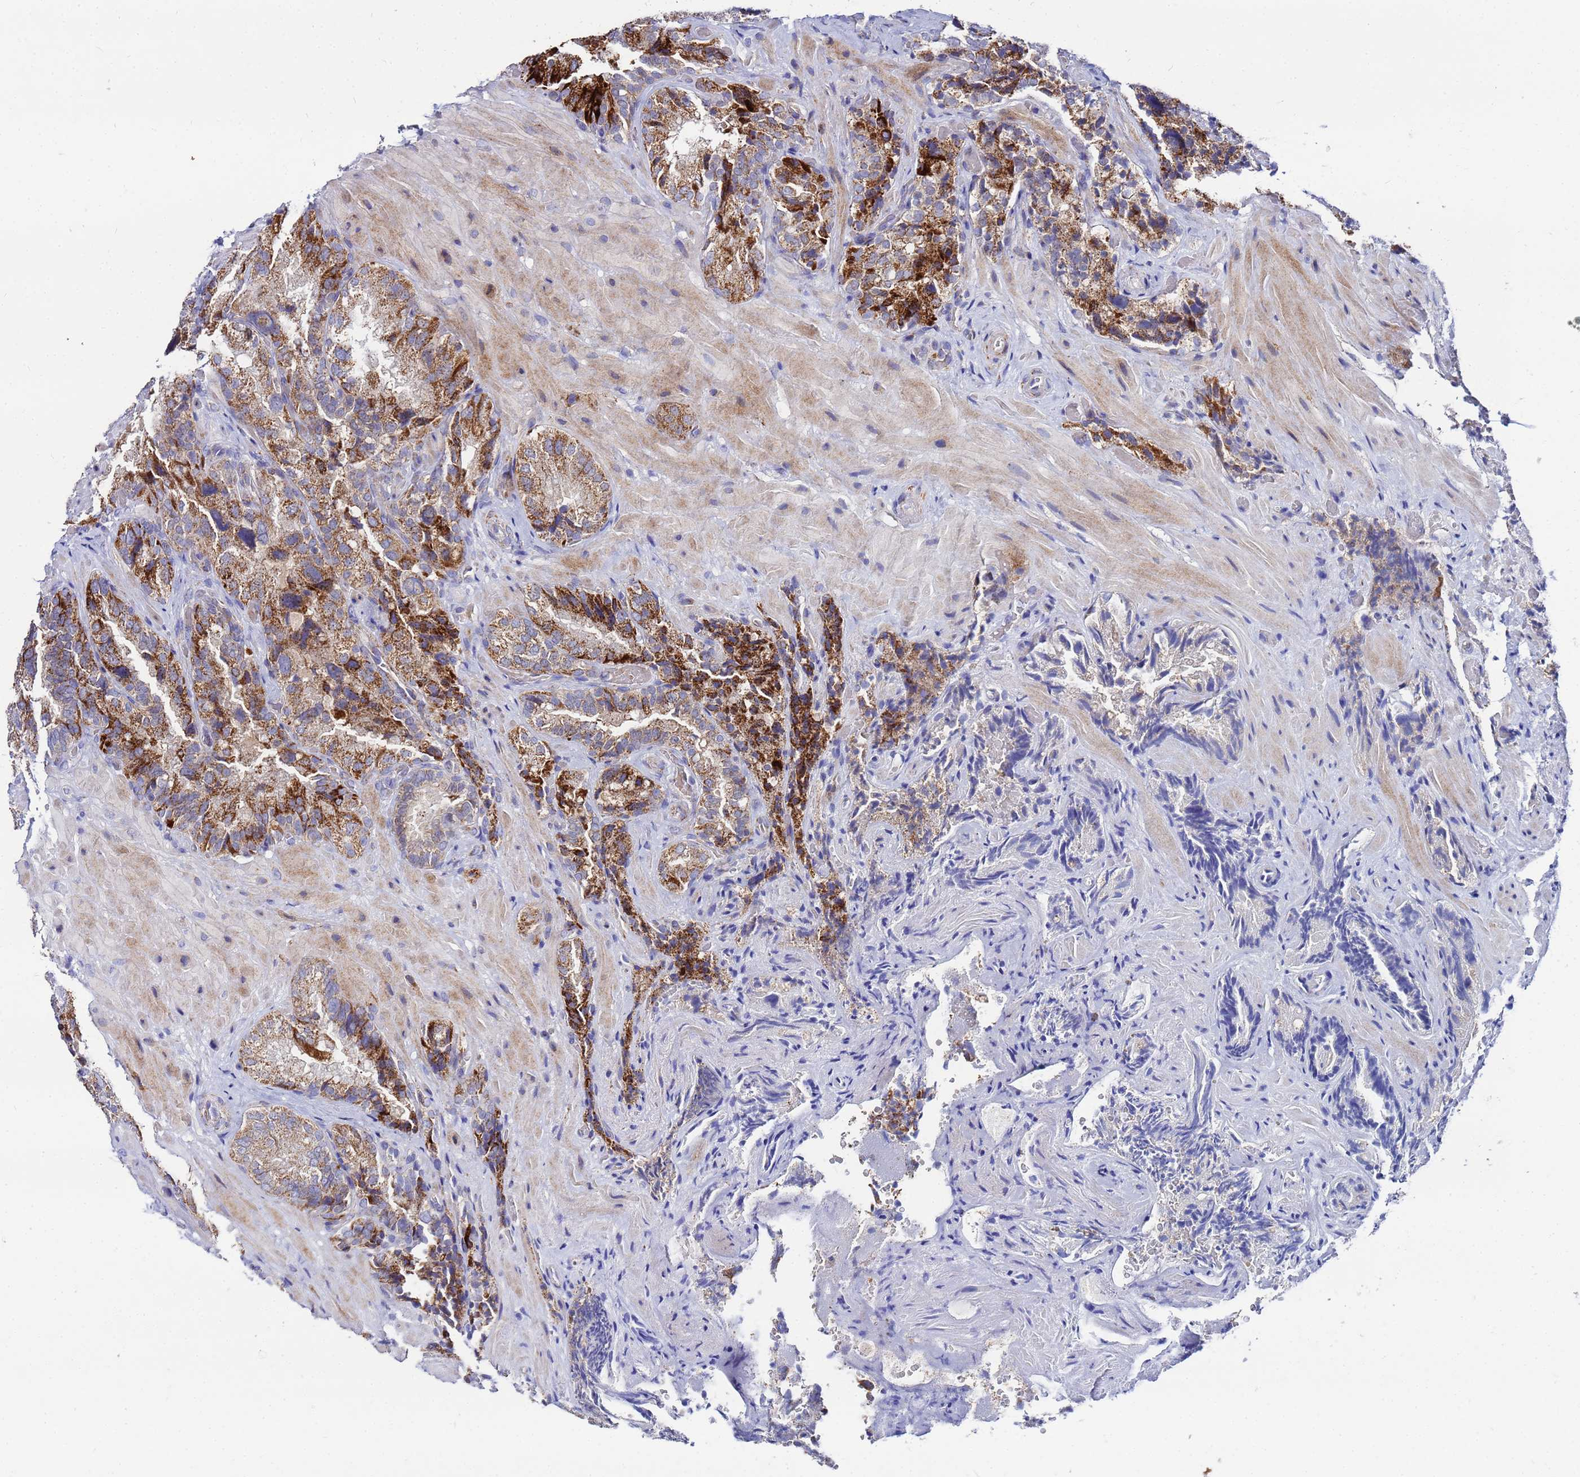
{"staining": {"intensity": "strong", "quantity": "25%-75%", "location": "cytoplasmic/membranous"}, "tissue": "seminal vesicle", "cell_type": "Glandular cells", "image_type": "normal", "snomed": [{"axis": "morphology", "description": "Normal tissue, NOS"}, {"axis": "topography", "description": "Prostate and seminal vesicle, NOS"}, {"axis": "topography", "description": "Prostate"}, {"axis": "topography", "description": "Seminal veicle"}], "caption": "Immunohistochemical staining of normal human seminal vesicle displays strong cytoplasmic/membranous protein positivity in approximately 25%-75% of glandular cells.", "gene": "FAHD2A", "patient": {"sex": "male", "age": 67}}